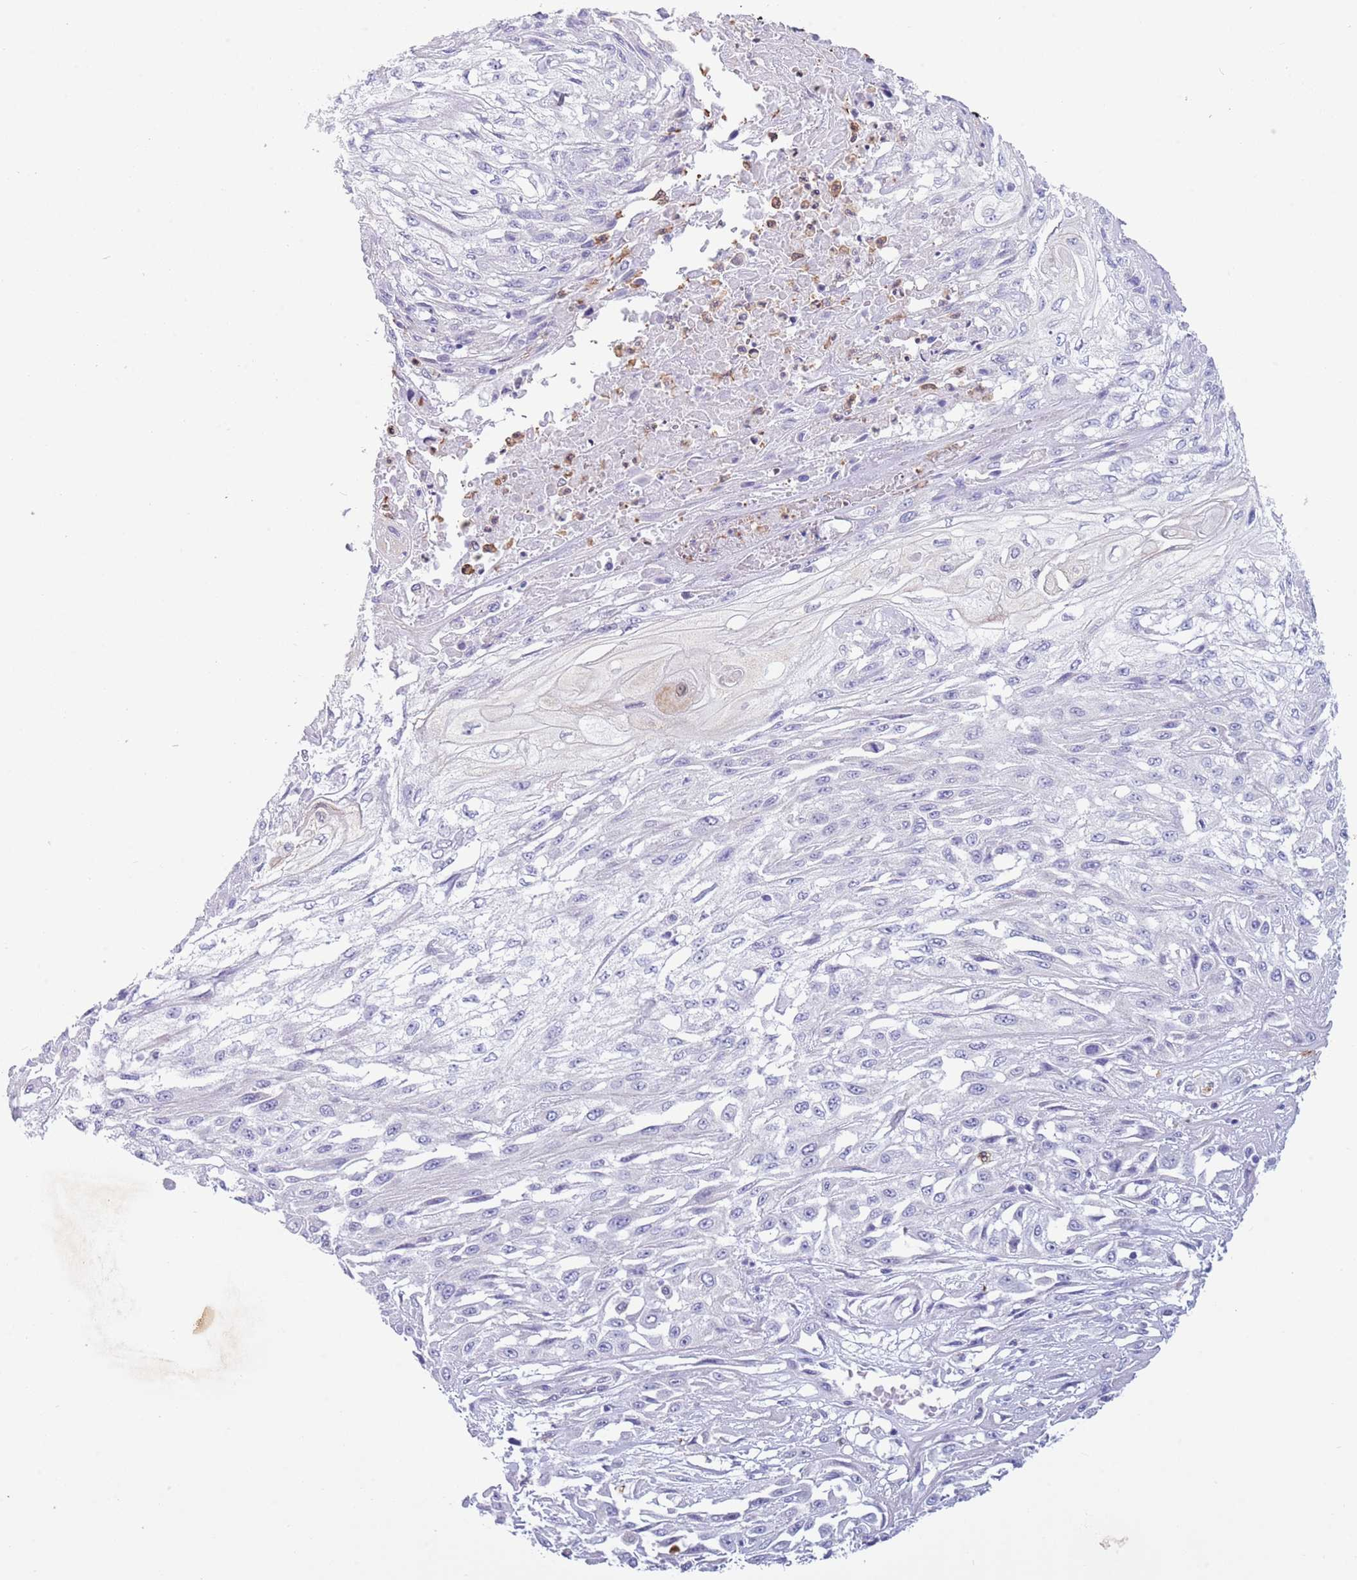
{"staining": {"intensity": "negative", "quantity": "none", "location": "none"}, "tissue": "skin cancer", "cell_type": "Tumor cells", "image_type": "cancer", "snomed": [{"axis": "morphology", "description": "Squamous cell carcinoma, NOS"}, {"axis": "morphology", "description": "Squamous cell carcinoma, metastatic, NOS"}, {"axis": "topography", "description": "Skin"}, {"axis": "topography", "description": "Lymph node"}], "caption": "DAB (3,3'-diaminobenzidine) immunohistochemical staining of human skin cancer exhibits no significant staining in tumor cells.", "gene": "ZFP2", "patient": {"sex": "male", "age": 75}}